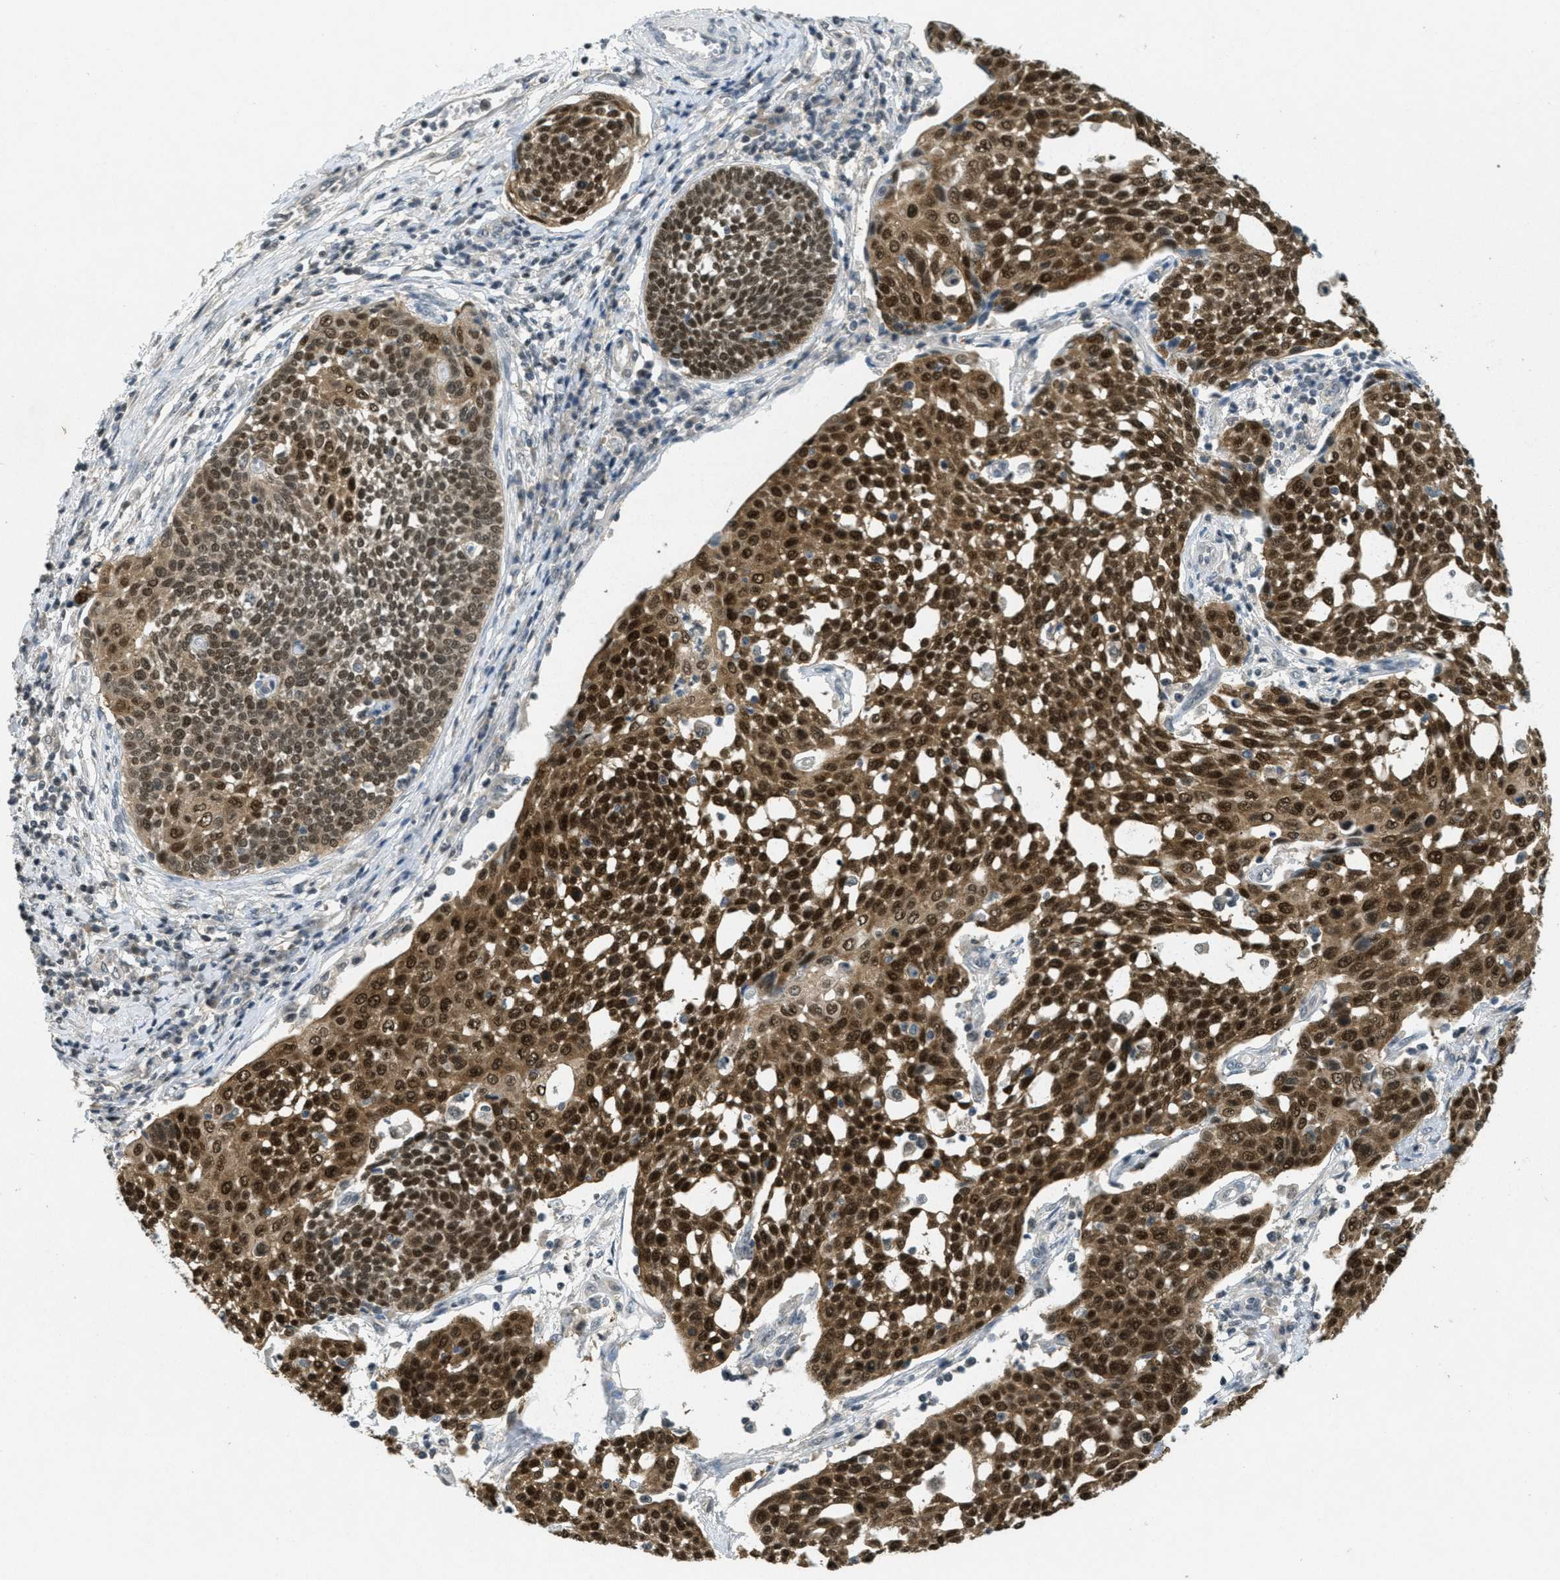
{"staining": {"intensity": "strong", "quantity": ">75%", "location": "cytoplasmic/membranous,nuclear"}, "tissue": "cervical cancer", "cell_type": "Tumor cells", "image_type": "cancer", "snomed": [{"axis": "morphology", "description": "Squamous cell carcinoma, NOS"}, {"axis": "topography", "description": "Cervix"}], "caption": "This is a photomicrograph of immunohistochemistry staining of cervical squamous cell carcinoma, which shows strong positivity in the cytoplasmic/membranous and nuclear of tumor cells.", "gene": "DNAJB1", "patient": {"sex": "female", "age": 34}}